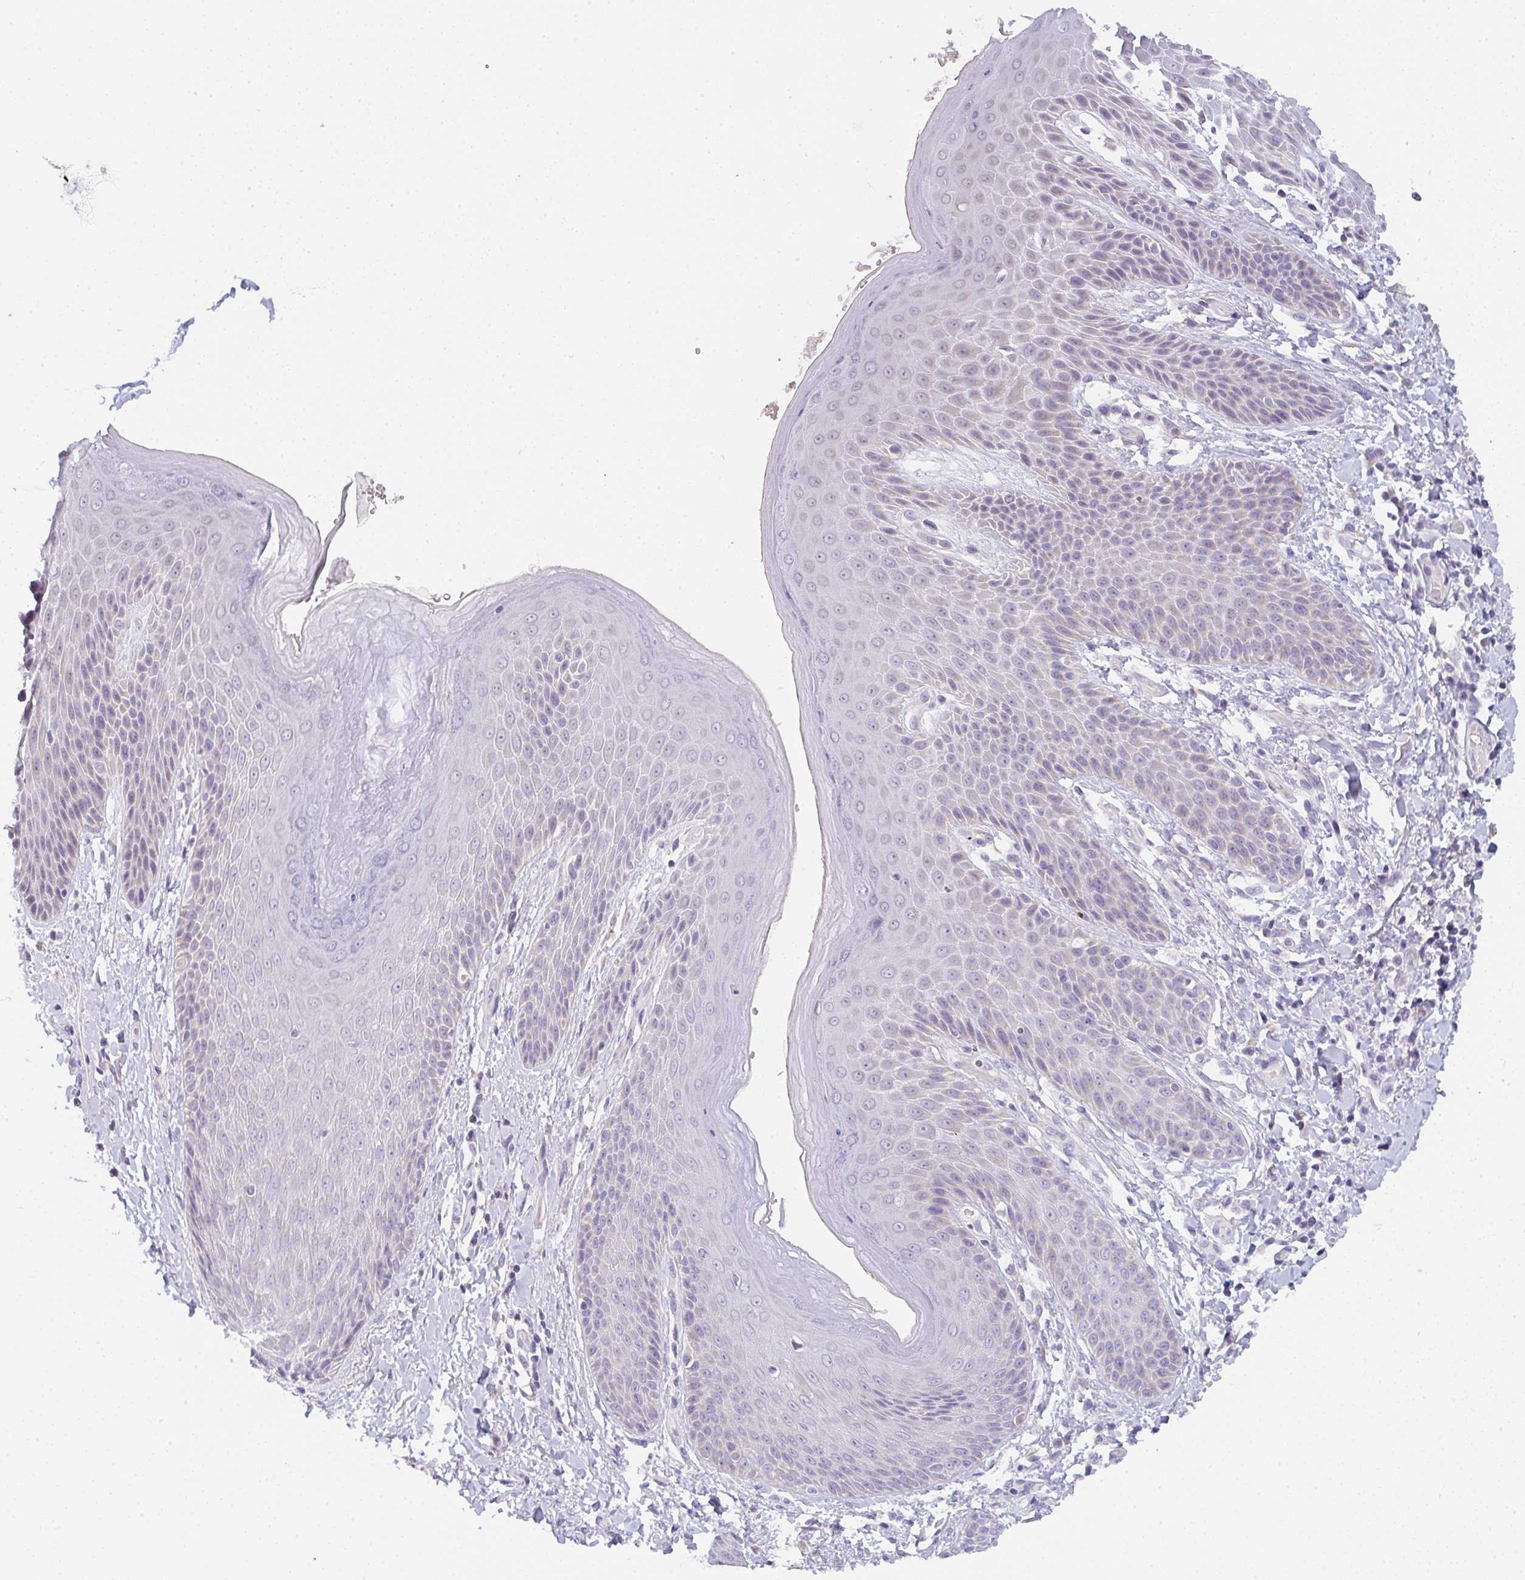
{"staining": {"intensity": "moderate", "quantity": "<25%", "location": "cytoplasmic/membranous"}, "tissue": "skin", "cell_type": "Epidermal cells", "image_type": "normal", "snomed": [{"axis": "morphology", "description": "Normal tissue, NOS"}, {"axis": "topography", "description": "Anal"}, {"axis": "topography", "description": "Peripheral nerve tissue"}], "caption": "A micrograph of skin stained for a protein exhibits moderate cytoplasmic/membranous brown staining in epidermal cells.", "gene": "CACNA1S", "patient": {"sex": "male", "age": 51}}